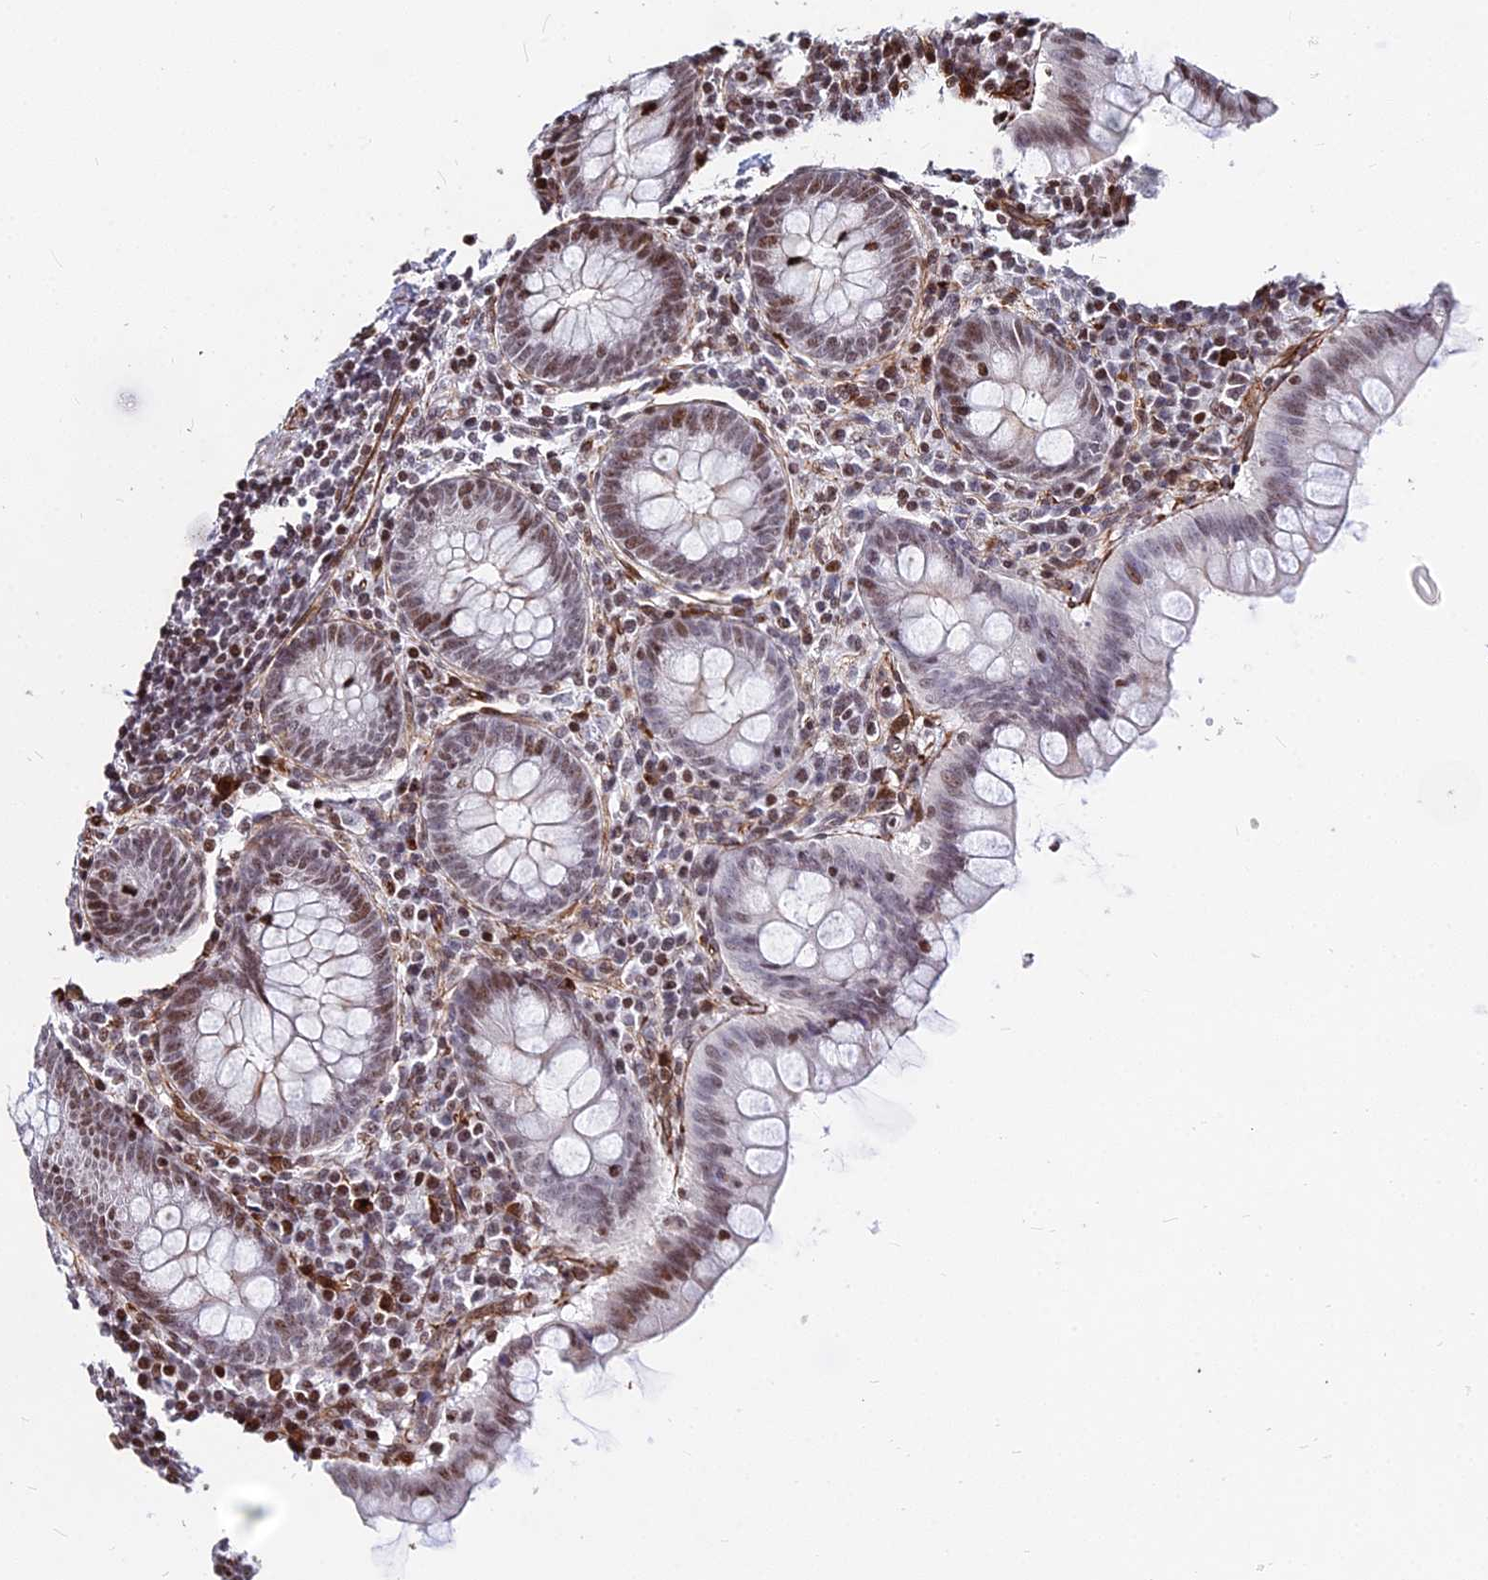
{"staining": {"intensity": "moderate", "quantity": ">75%", "location": "nuclear"}, "tissue": "appendix", "cell_type": "Glandular cells", "image_type": "normal", "snomed": [{"axis": "morphology", "description": "Normal tissue, NOS"}, {"axis": "topography", "description": "Appendix"}], "caption": "Glandular cells reveal medium levels of moderate nuclear expression in about >75% of cells in normal appendix.", "gene": "NYAP2", "patient": {"sex": "female", "age": 33}}